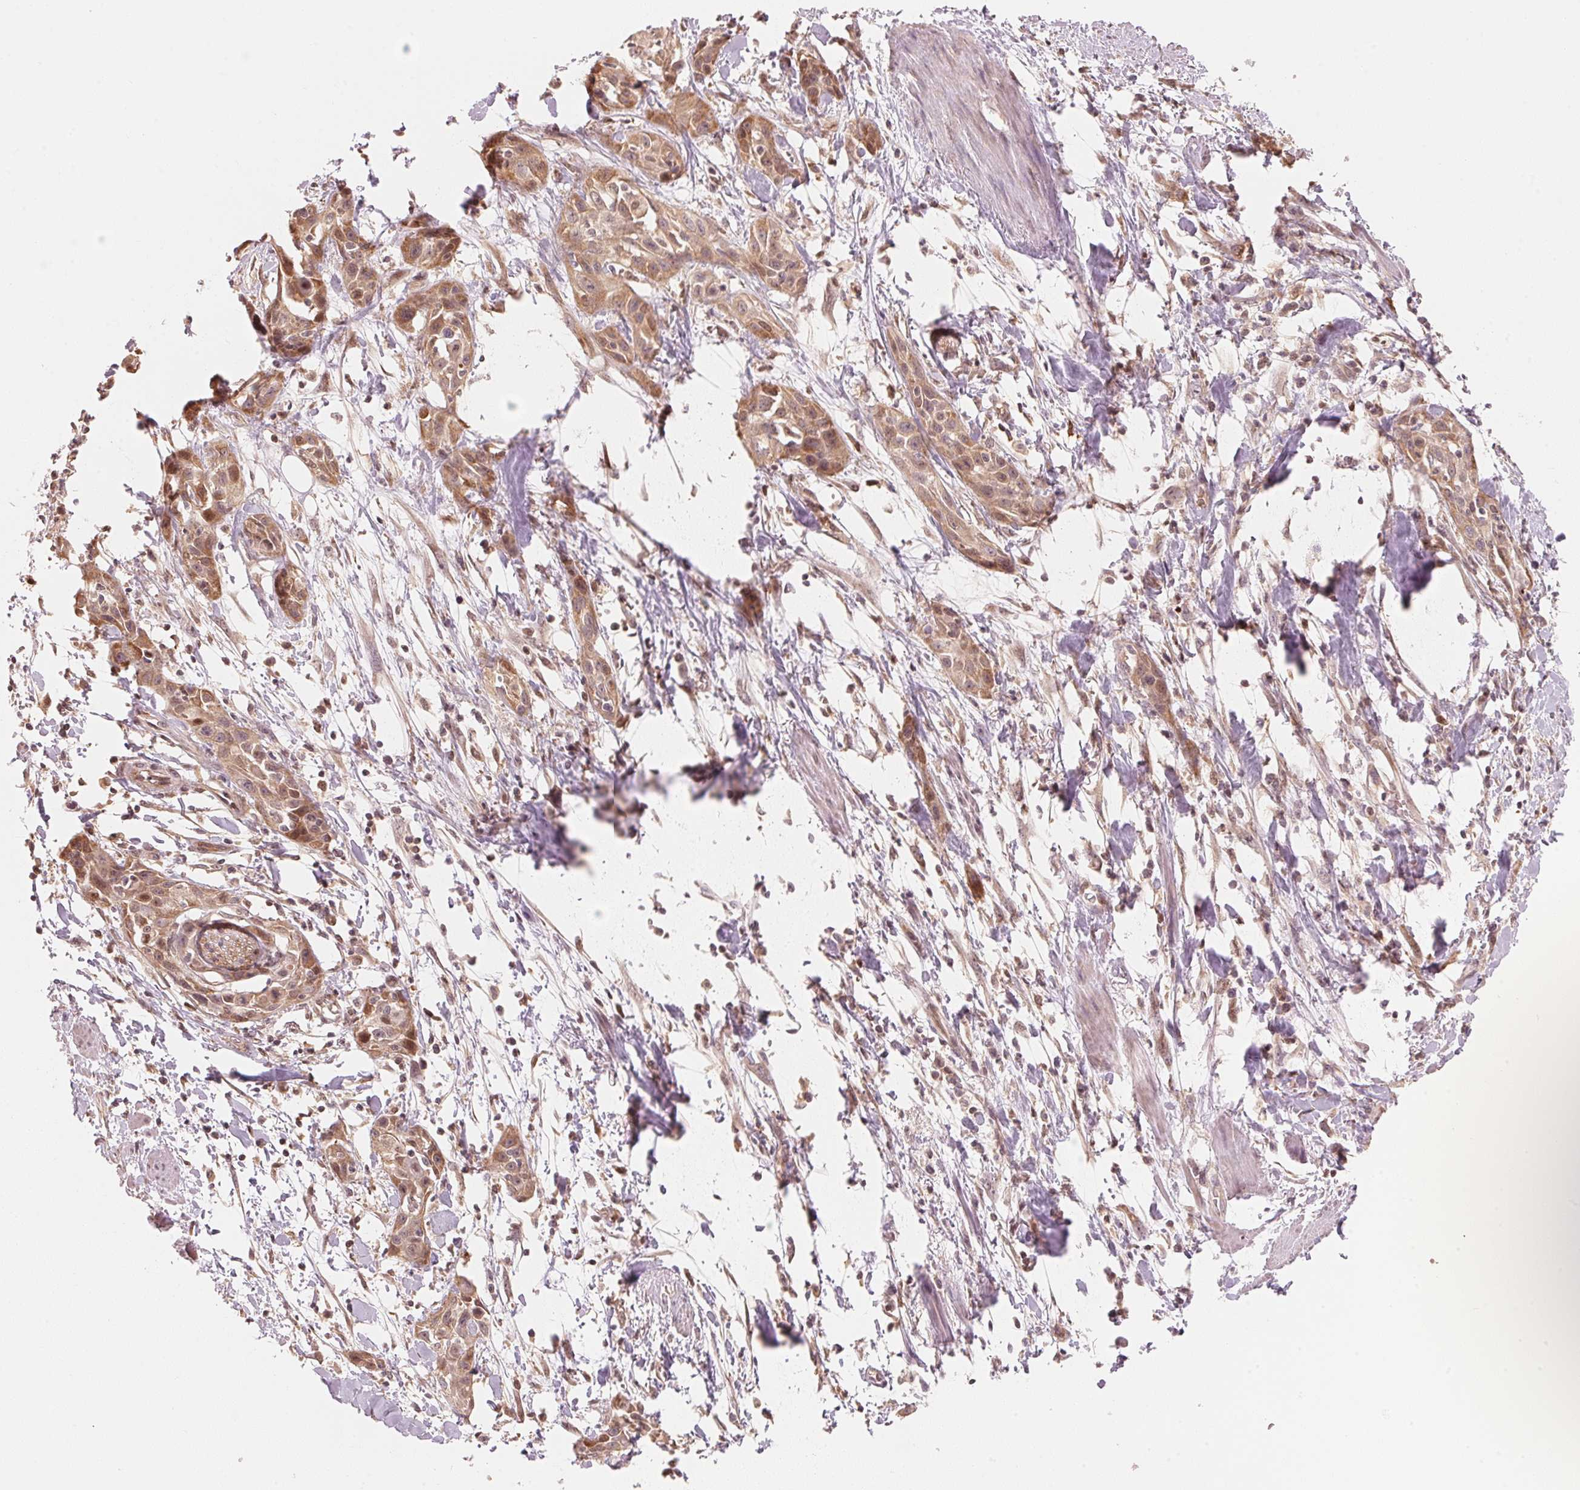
{"staining": {"intensity": "moderate", "quantity": ">75%", "location": "cytoplasmic/membranous"}, "tissue": "skin cancer", "cell_type": "Tumor cells", "image_type": "cancer", "snomed": [{"axis": "morphology", "description": "Squamous cell carcinoma, NOS"}, {"axis": "topography", "description": "Skin"}, {"axis": "topography", "description": "Anal"}], "caption": "High-magnification brightfield microscopy of skin squamous cell carcinoma stained with DAB (3,3'-diaminobenzidine) (brown) and counterstained with hematoxylin (blue). tumor cells exhibit moderate cytoplasmic/membranous positivity is seen in about>75% of cells.", "gene": "PRKN", "patient": {"sex": "male", "age": 64}}